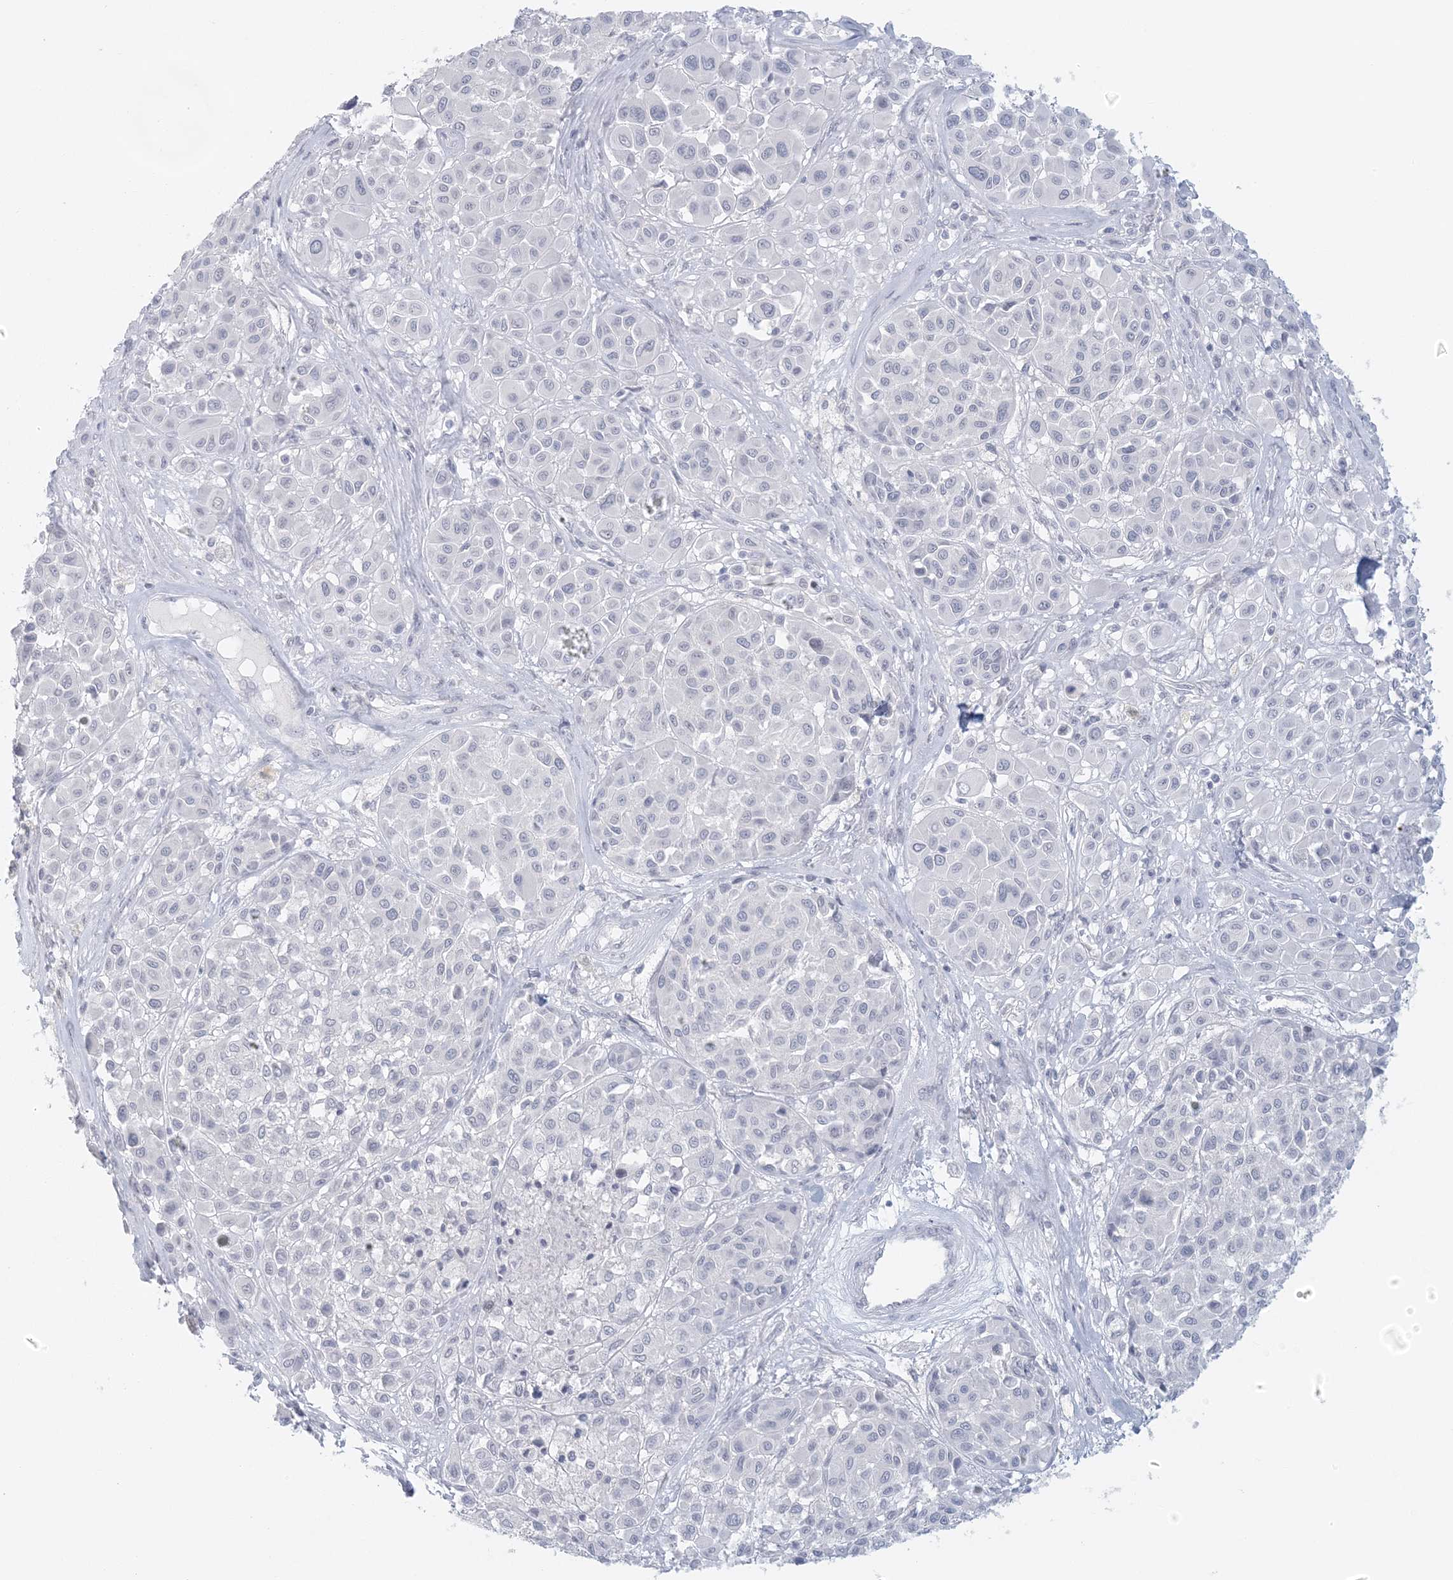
{"staining": {"intensity": "negative", "quantity": "none", "location": "none"}, "tissue": "melanoma", "cell_type": "Tumor cells", "image_type": "cancer", "snomed": [{"axis": "morphology", "description": "Malignant melanoma, Metastatic site"}, {"axis": "topography", "description": "Soft tissue"}], "caption": "Immunohistochemical staining of melanoma exhibits no significant staining in tumor cells.", "gene": "LIPT1", "patient": {"sex": "male", "age": 41}}